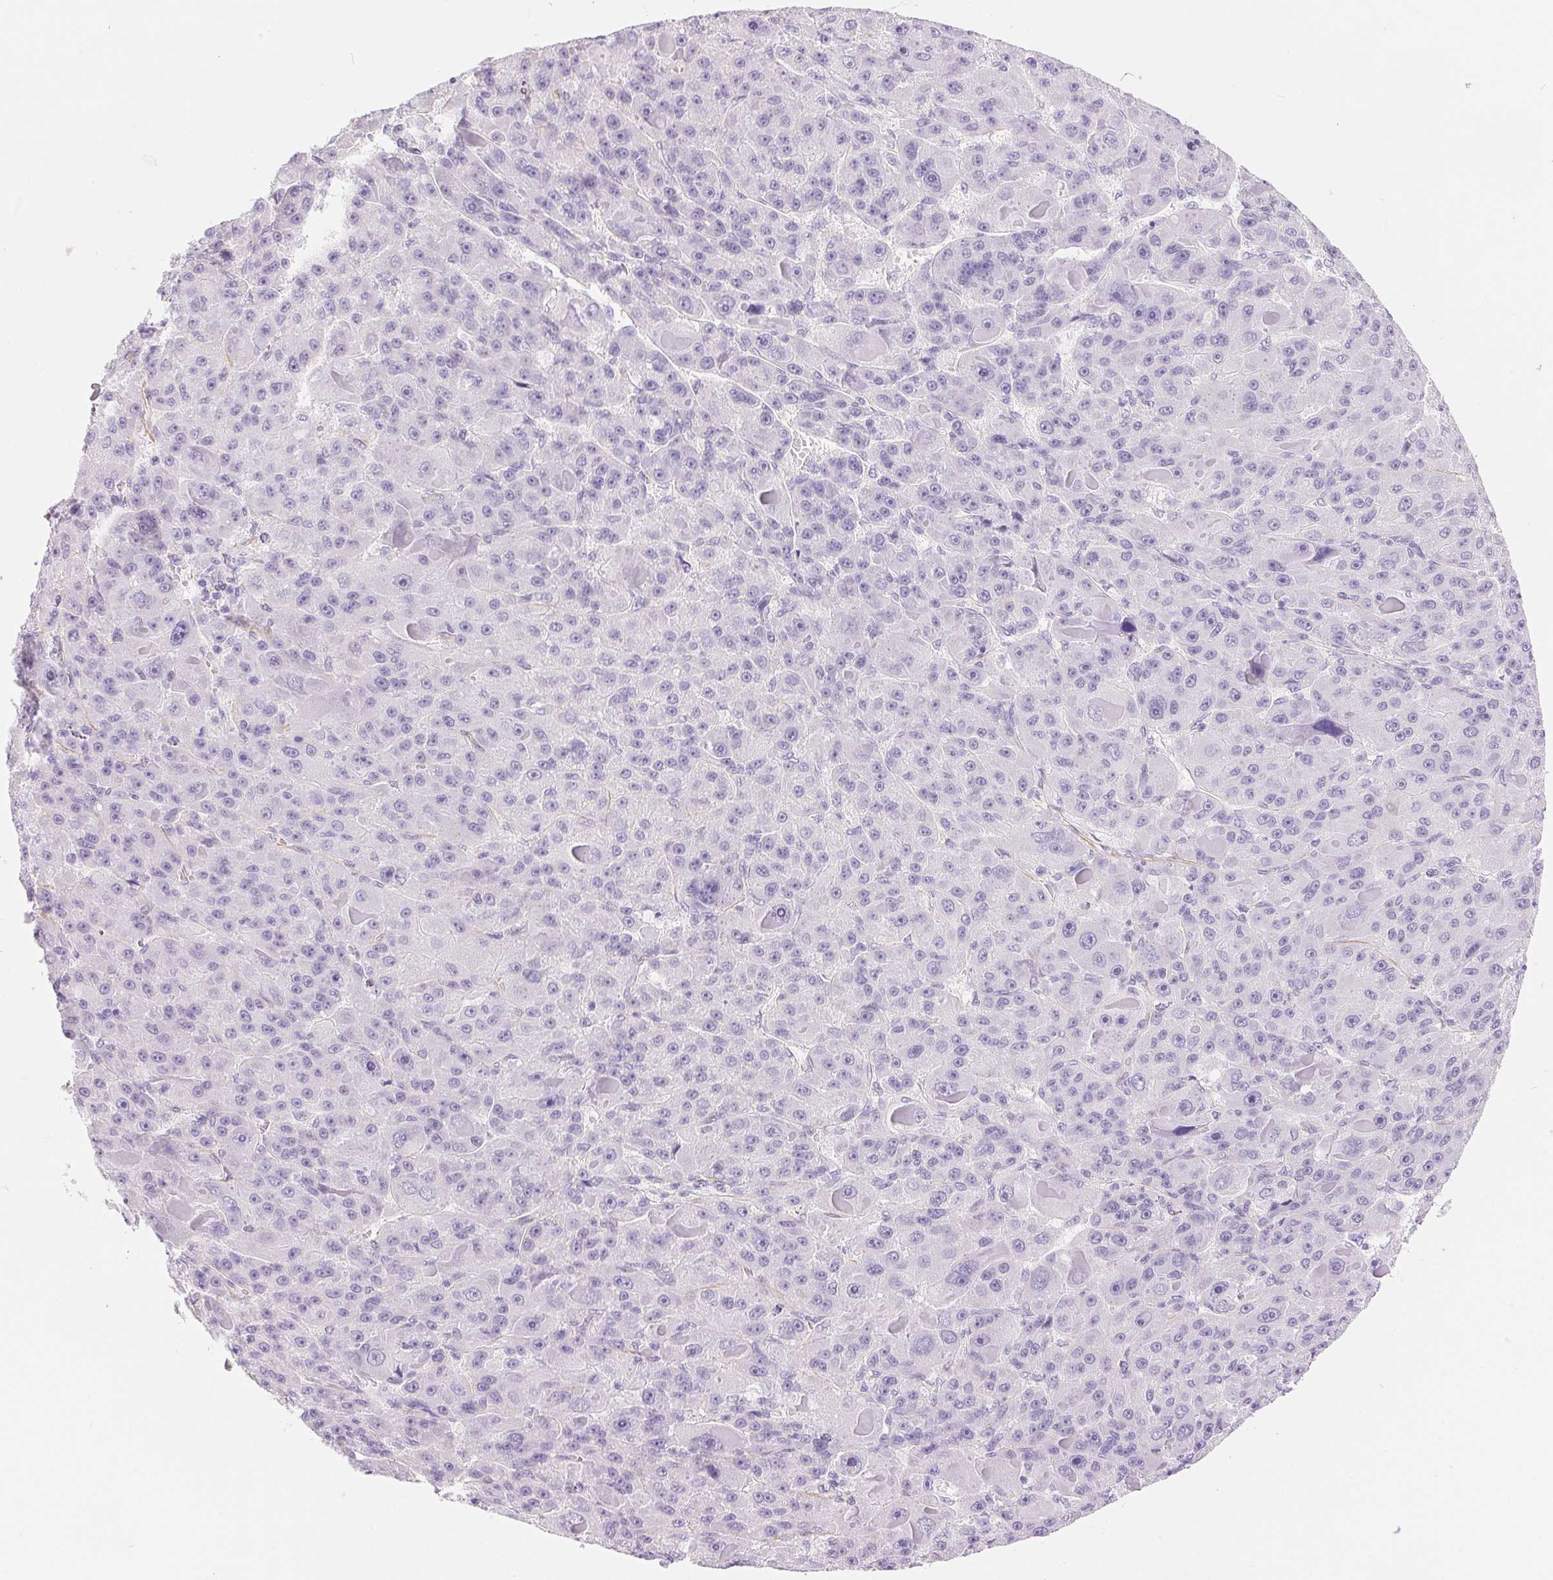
{"staining": {"intensity": "negative", "quantity": "none", "location": "none"}, "tissue": "liver cancer", "cell_type": "Tumor cells", "image_type": "cancer", "snomed": [{"axis": "morphology", "description": "Carcinoma, Hepatocellular, NOS"}, {"axis": "topography", "description": "Liver"}], "caption": "IHC image of neoplastic tissue: liver cancer (hepatocellular carcinoma) stained with DAB demonstrates no significant protein expression in tumor cells.", "gene": "GFAP", "patient": {"sex": "male", "age": 76}}